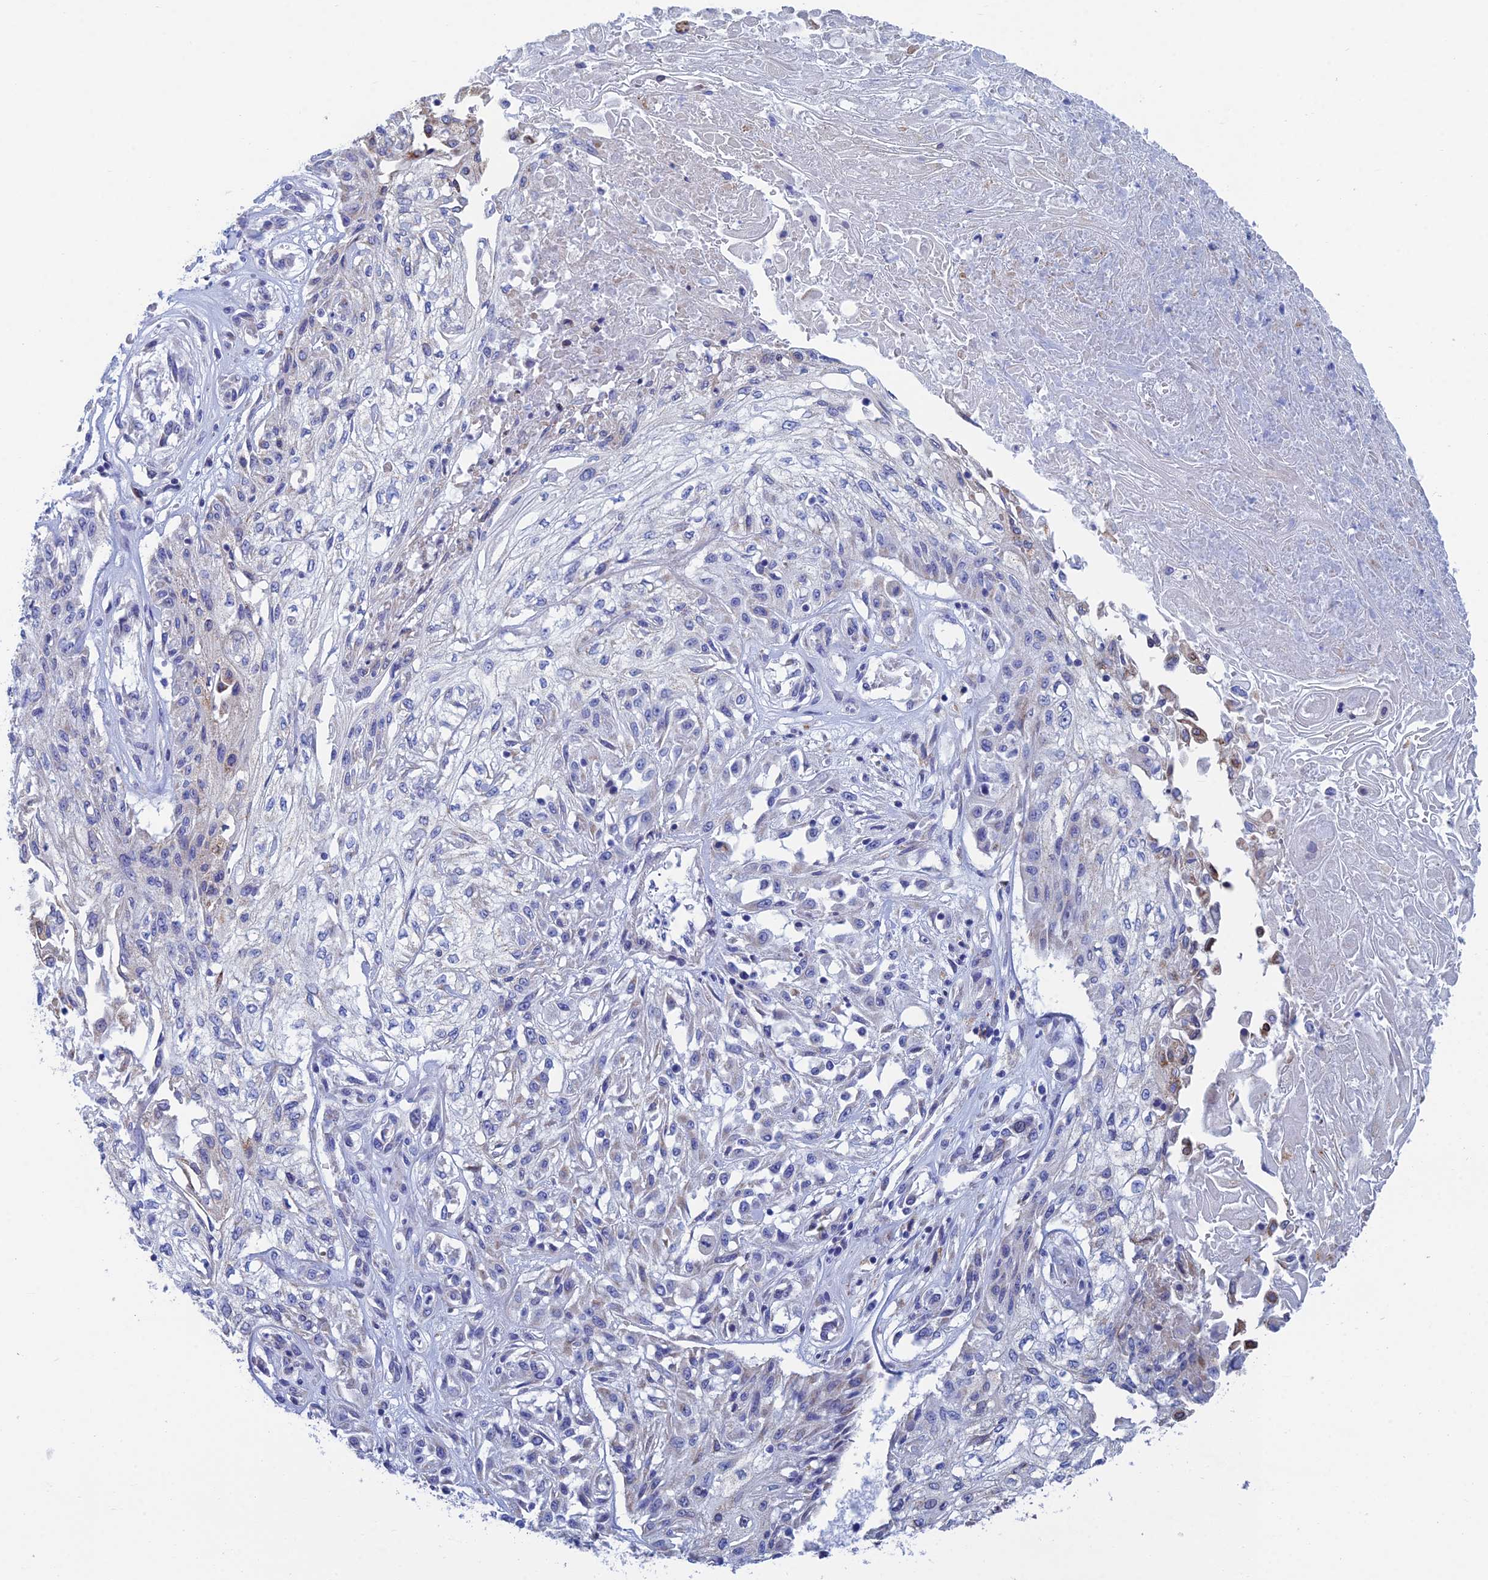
{"staining": {"intensity": "negative", "quantity": "none", "location": "none"}, "tissue": "skin cancer", "cell_type": "Tumor cells", "image_type": "cancer", "snomed": [{"axis": "morphology", "description": "Squamous cell carcinoma, NOS"}, {"axis": "morphology", "description": "Squamous cell carcinoma, metastatic, NOS"}, {"axis": "topography", "description": "Skin"}, {"axis": "topography", "description": "Lymph node"}], "caption": "This photomicrograph is of skin cancer (squamous cell carcinoma) stained with immunohistochemistry (IHC) to label a protein in brown with the nuclei are counter-stained blue. There is no positivity in tumor cells.", "gene": "CFAP210", "patient": {"sex": "male", "age": 75}}